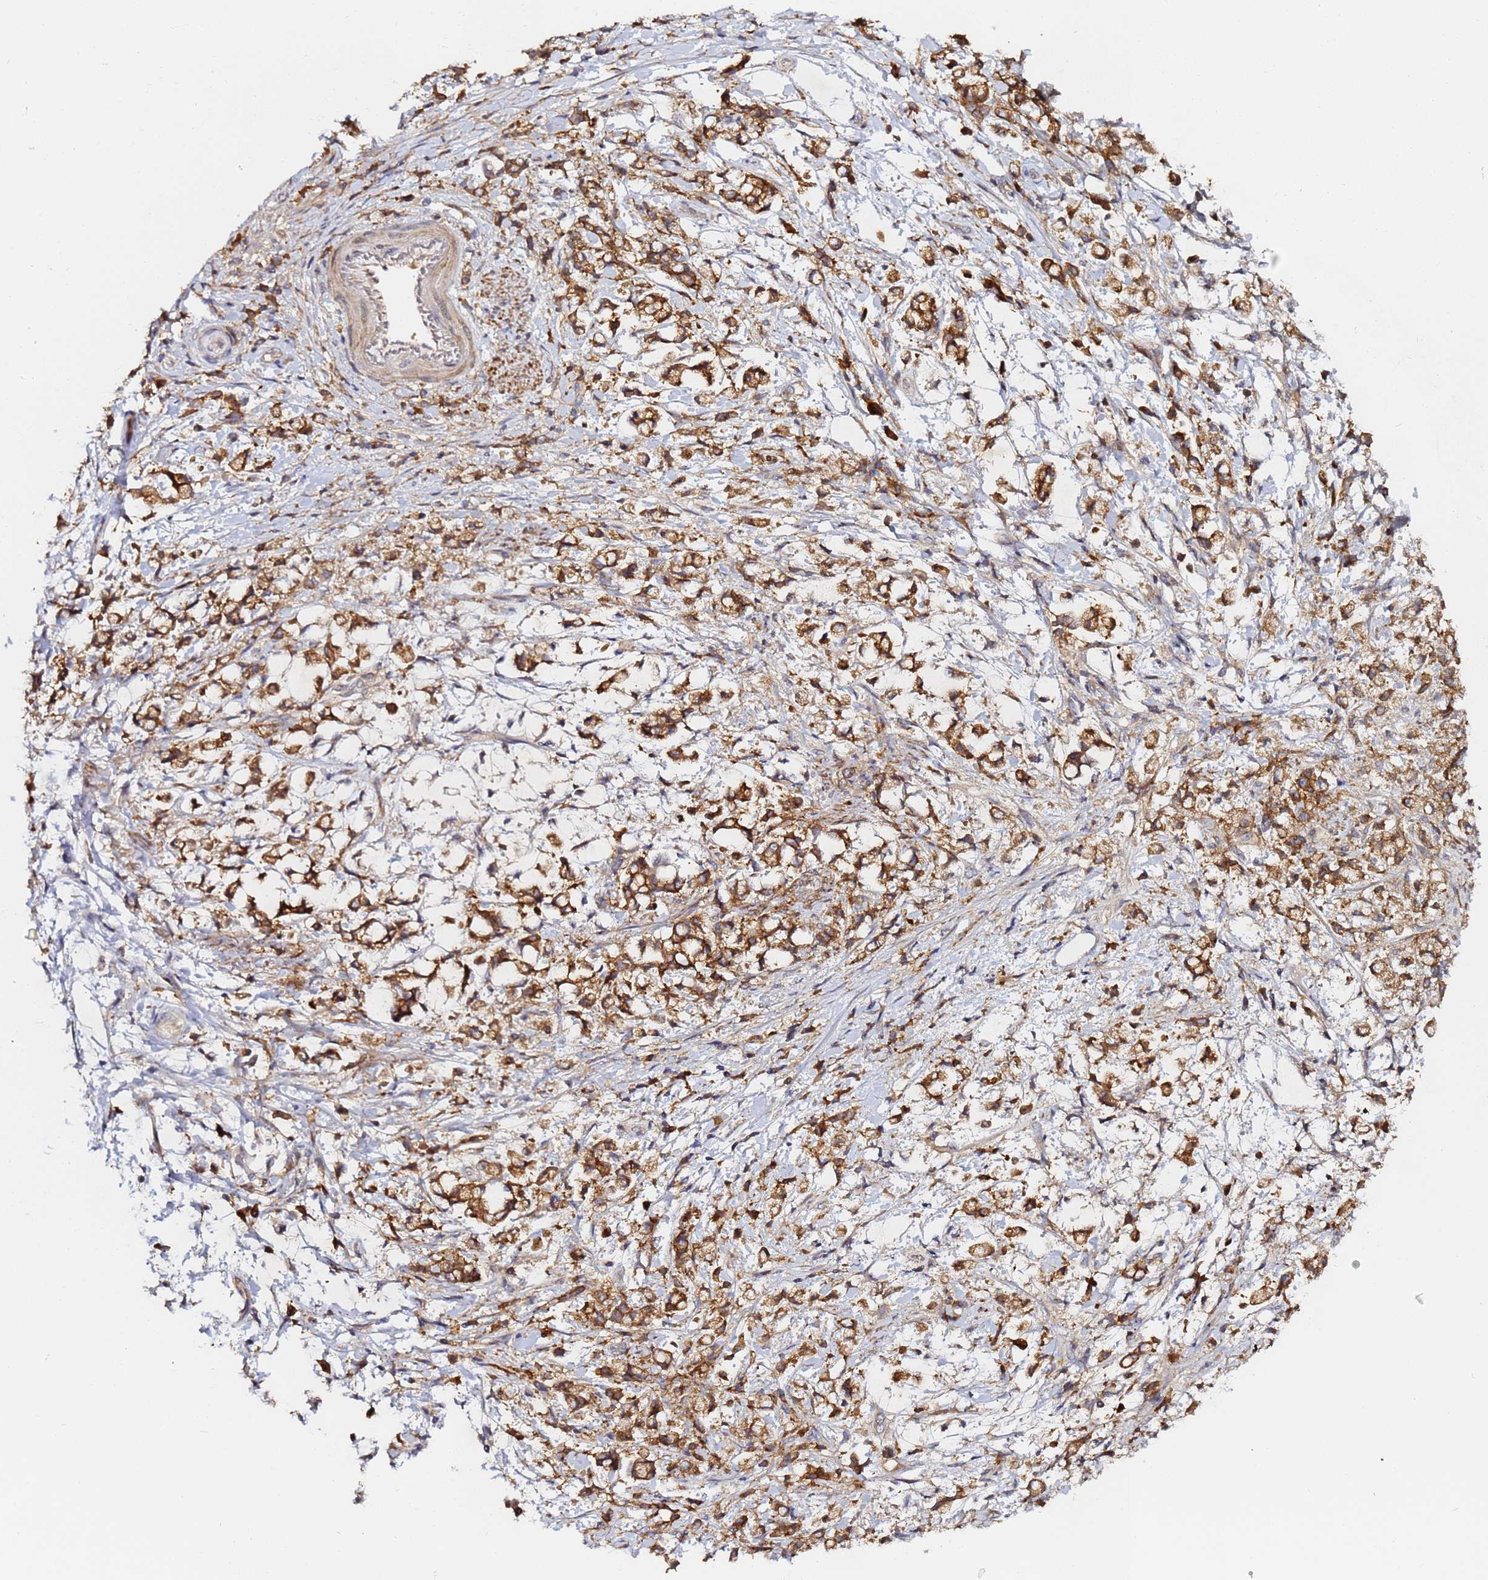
{"staining": {"intensity": "moderate", "quantity": ">75%", "location": "cytoplasmic/membranous"}, "tissue": "stomach cancer", "cell_type": "Tumor cells", "image_type": "cancer", "snomed": [{"axis": "morphology", "description": "Adenocarcinoma, NOS"}, {"axis": "topography", "description": "Stomach"}], "caption": "The immunohistochemical stain highlights moderate cytoplasmic/membranous staining in tumor cells of adenocarcinoma (stomach) tissue.", "gene": "LRRC69", "patient": {"sex": "female", "age": 60}}